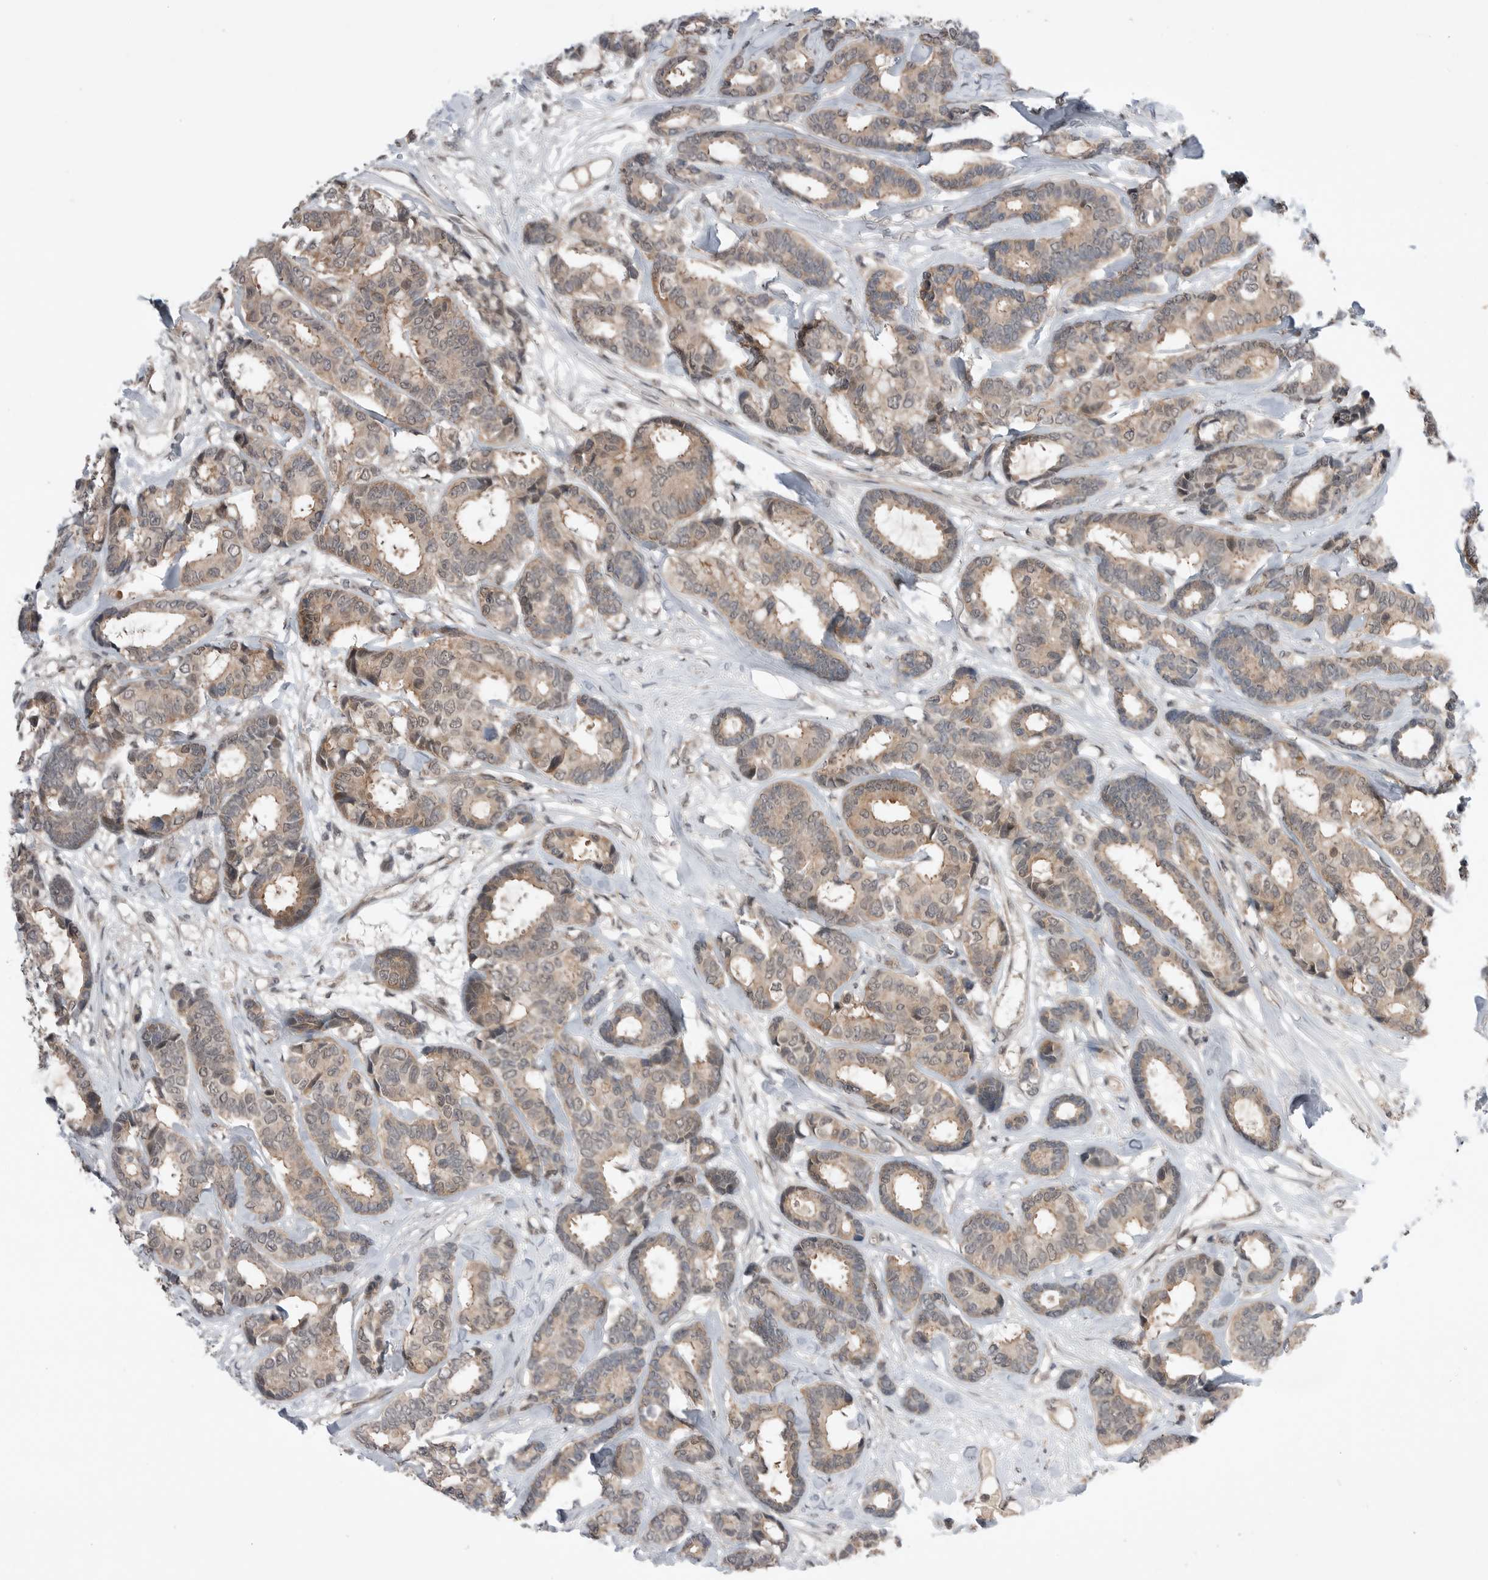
{"staining": {"intensity": "weak", "quantity": "25%-75%", "location": "cytoplasmic/membranous"}, "tissue": "breast cancer", "cell_type": "Tumor cells", "image_type": "cancer", "snomed": [{"axis": "morphology", "description": "Duct carcinoma"}, {"axis": "topography", "description": "Breast"}], "caption": "Immunohistochemical staining of human breast intraductal carcinoma demonstrates low levels of weak cytoplasmic/membranous protein staining in approximately 25%-75% of tumor cells.", "gene": "NTAQ1", "patient": {"sex": "female", "age": 87}}